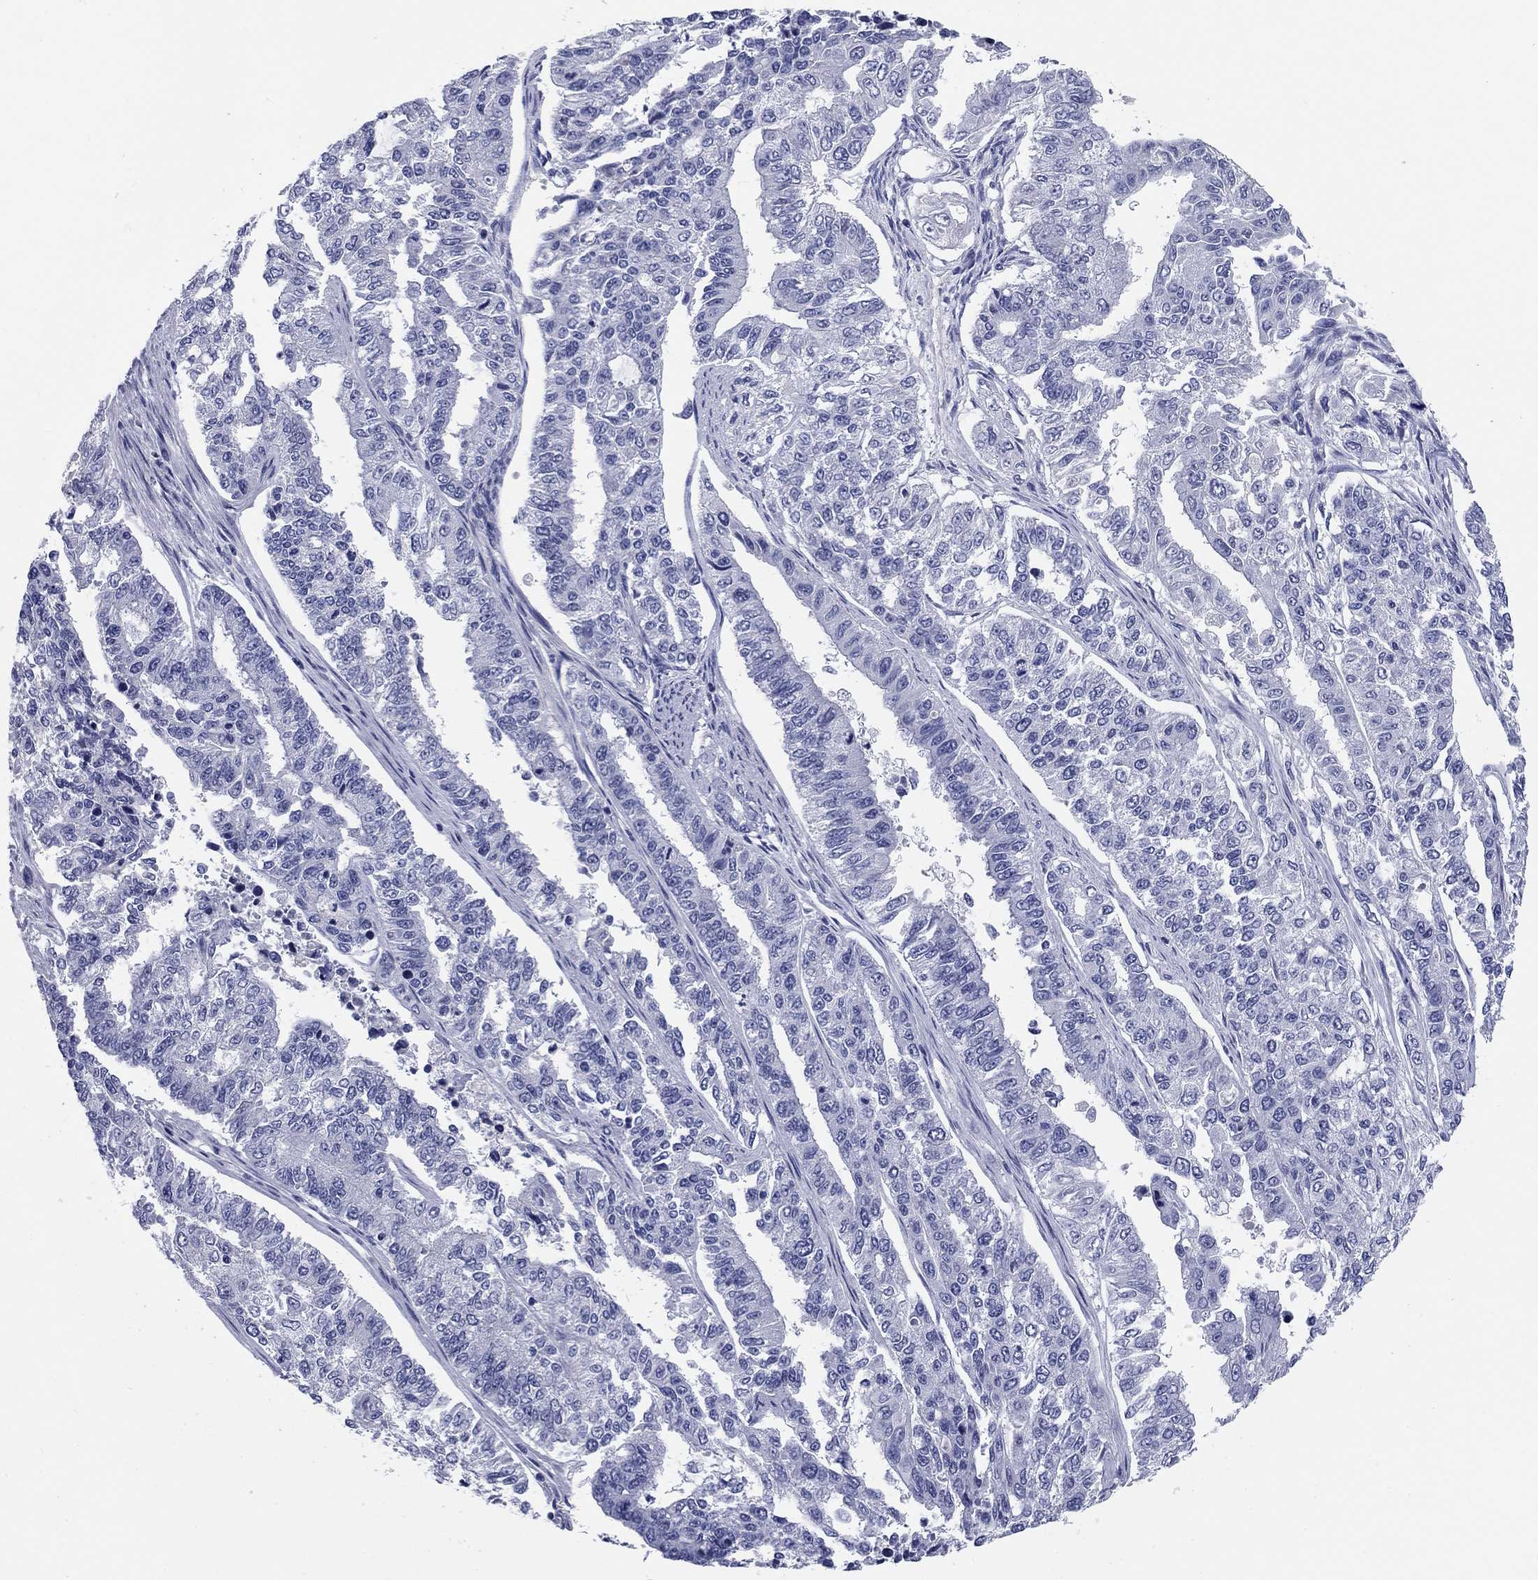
{"staining": {"intensity": "negative", "quantity": "none", "location": "none"}, "tissue": "endometrial cancer", "cell_type": "Tumor cells", "image_type": "cancer", "snomed": [{"axis": "morphology", "description": "Adenocarcinoma, NOS"}, {"axis": "topography", "description": "Uterus"}], "caption": "This micrograph is of endometrial cancer stained with IHC to label a protein in brown with the nuclei are counter-stained blue. There is no positivity in tumor cells.", "gene": "KCNH1", "patient": {"sex": "female", "age": 59}}